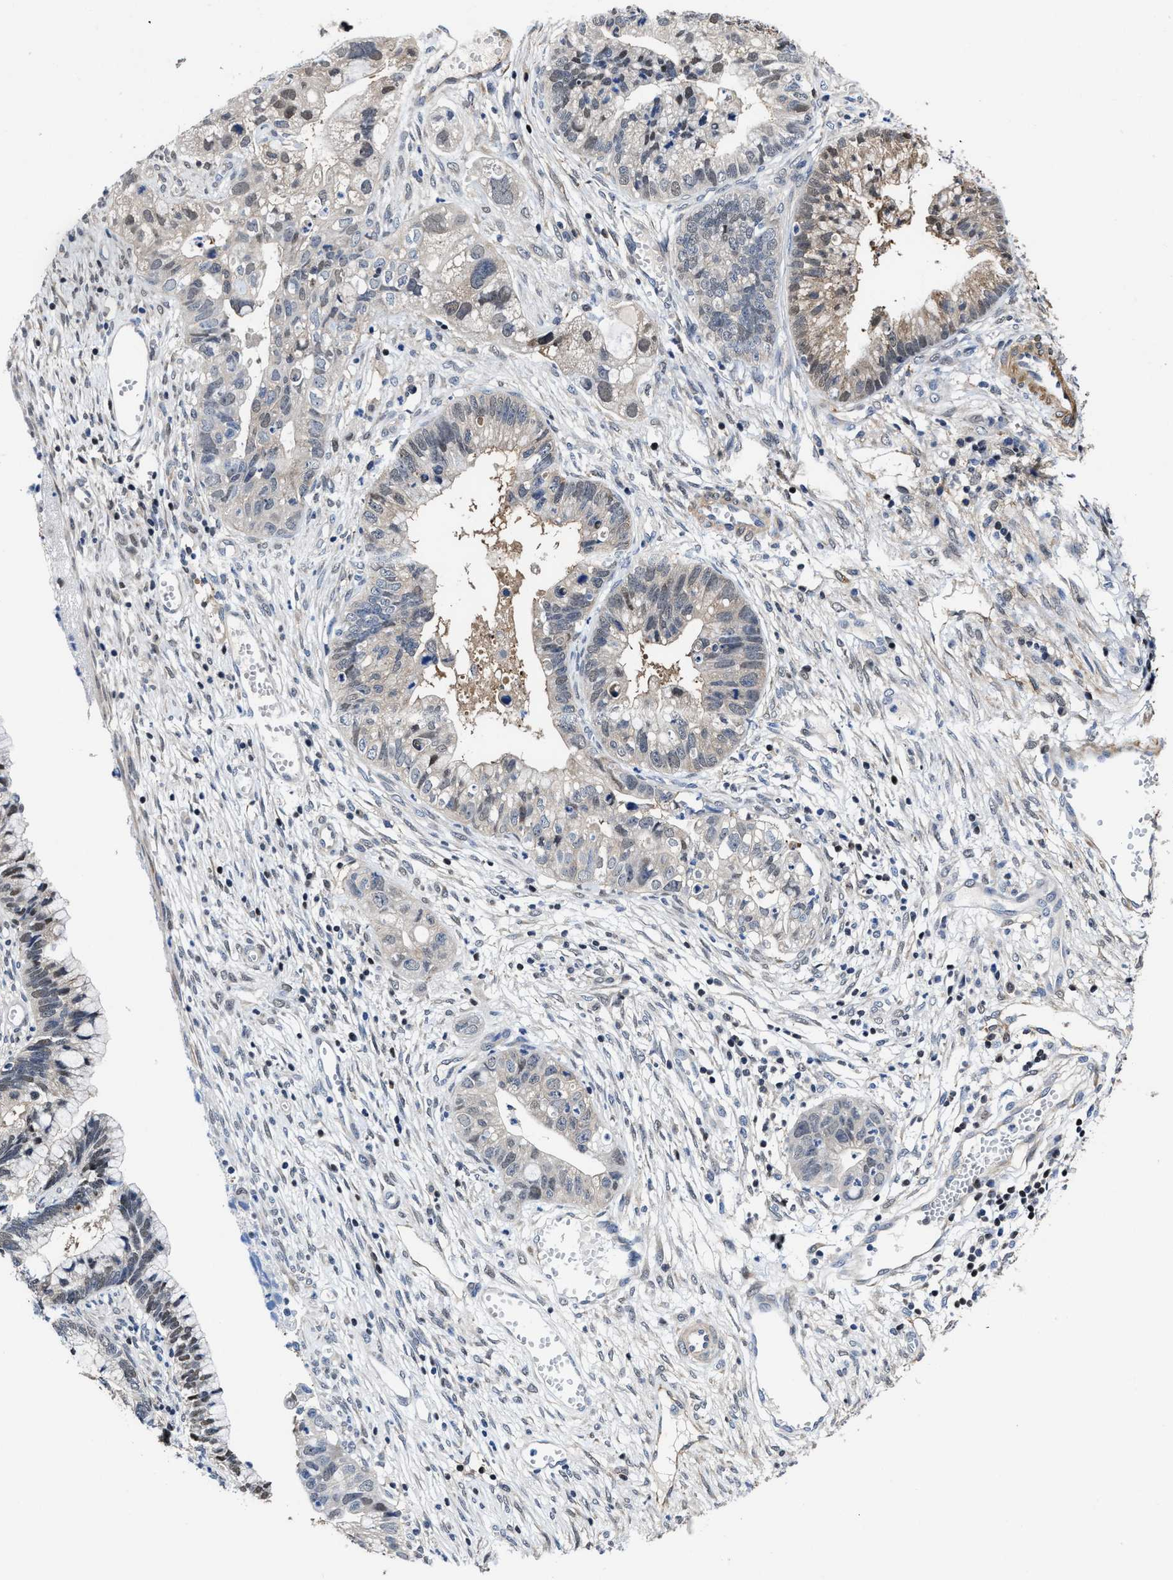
{"staining": {"intensity": "weak", "quantity": "<25%", "location": "cytoplasmic/membranous"}, "tissue": "cervical cancer", "cell_type": "Tumor cells", "image_type": "cancer", "snomed": [{"axis": "morphology", "description": "Adenocarcinoma, NOS"}, {"axis": "topography", "description": "Cervix"}], "caption": "This is an immunohistochemistry (IHC) histopathology image of human cervical adenocarcinoma. There is no staining in tumor cells.", "gene": "KIF12", "patient": {"sex": "female", "age": 44}}